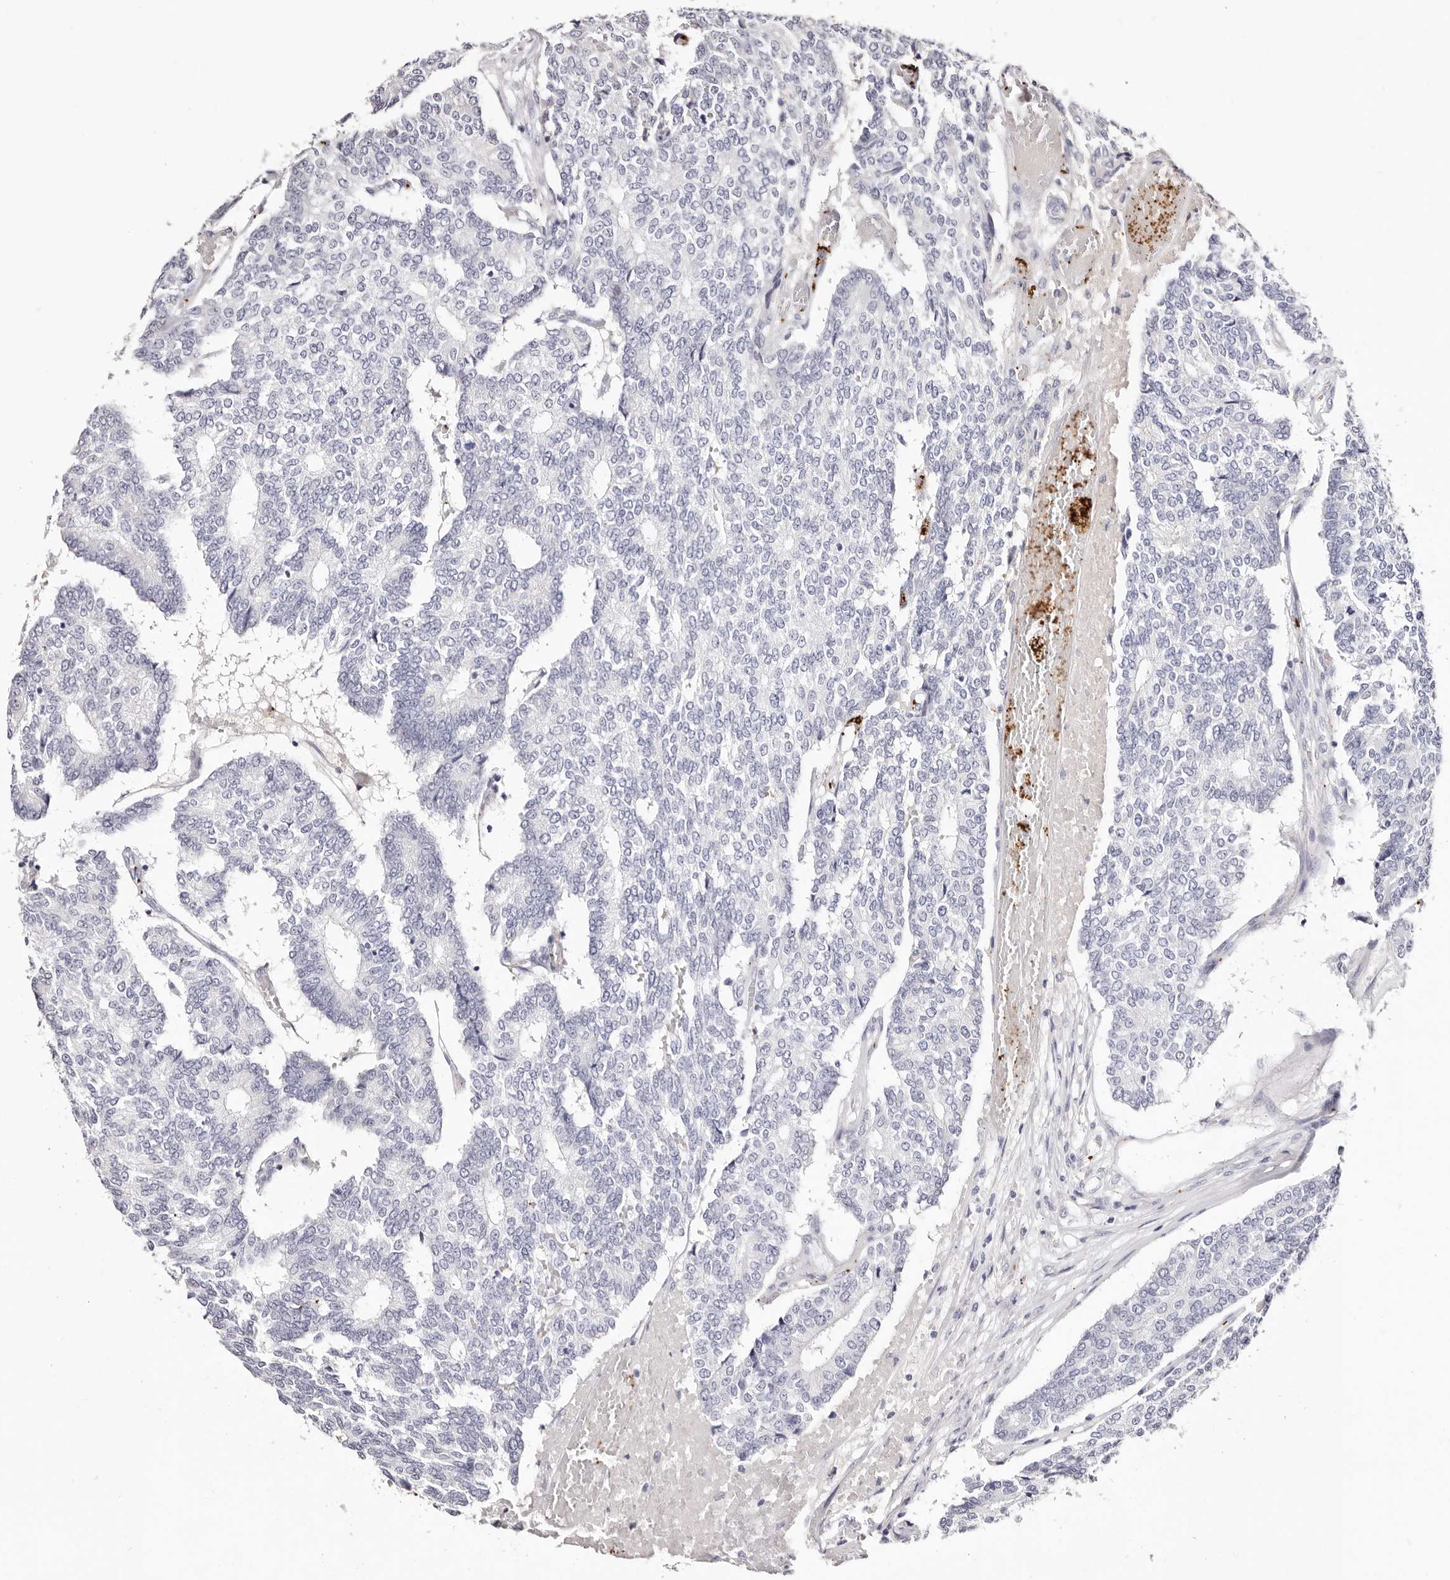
{"staining": {"intensity": "negative", "quantity": "none", "location": "none"}, "tissue": "prostate cancer", "cell_type": "Tumor cells", "image_type": "cancer", "snomed": [{"axis": "morphology", "description": "Normal tissue, NOS"}, {"axis": "morphology", "description": "Adenocarcinoma, High grade"}, {"axis": "topography", "description": "Prostate"}, {"axis": "topography", "description": "Seminal veicle"}], "caption": "Immunohistochemical staining of prostate high-grade adenocarcinoma demonstrates no significant staining in tumor cells.", "gene": "PF4", "patient": {"sex": "male", "age": 55}}